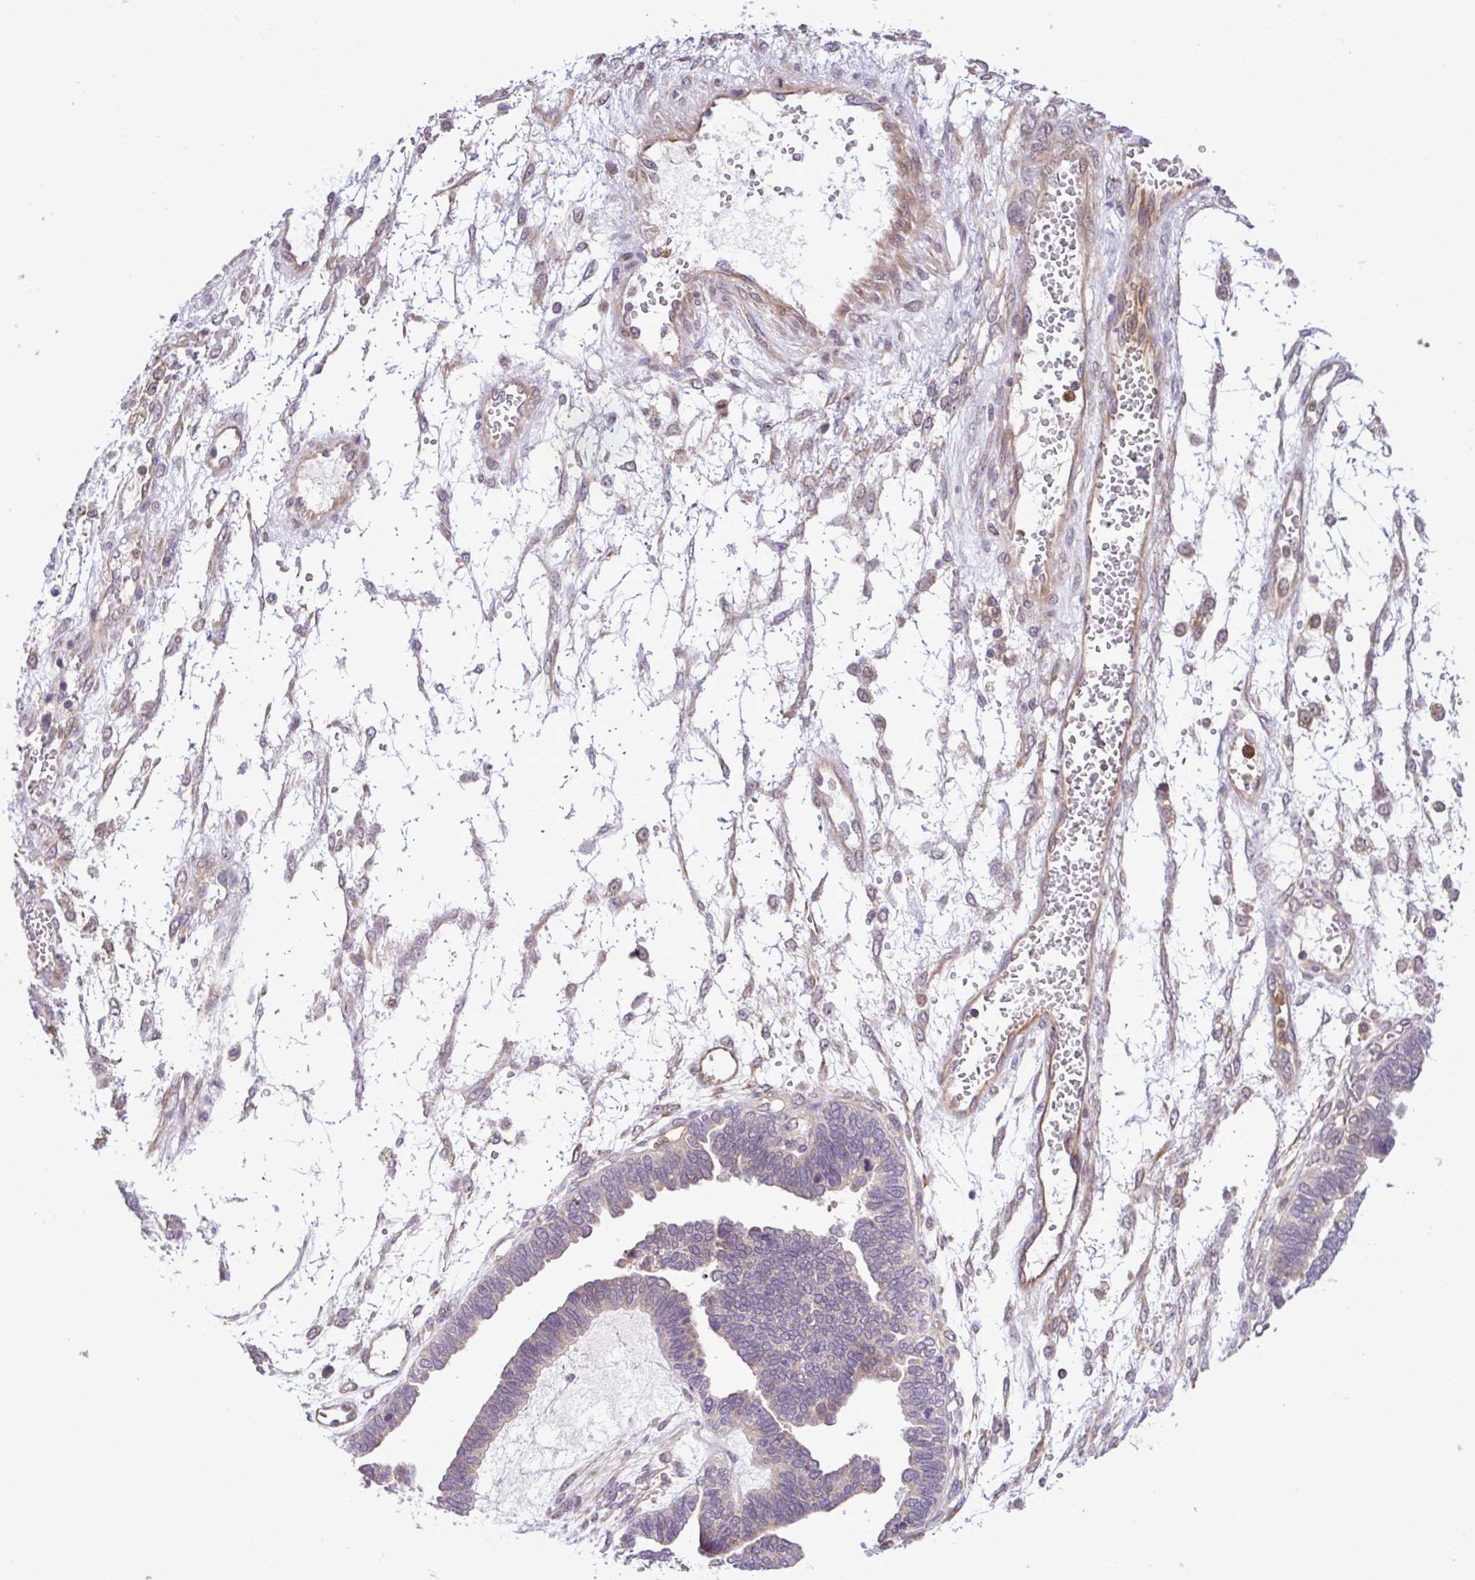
{"staining": {"intensity": "negative", "quantity": "none", "location": "none"}, "tissue": "ovarian cancer", "cell_type": "Tumor cells", "image_type": "cancer", "snomed": [{"axis": "morphology", "description": "Cystadenocarcinoma, serous, NOS"}, {"axis": "topography", "description": "Ovary"}], "caption": "Immunohistochemical staining of human ovarian cancer displays no significant positivity in tumor cells.", "gene": "CMPK1", "patient": {"sex": "female", "age": 51}}